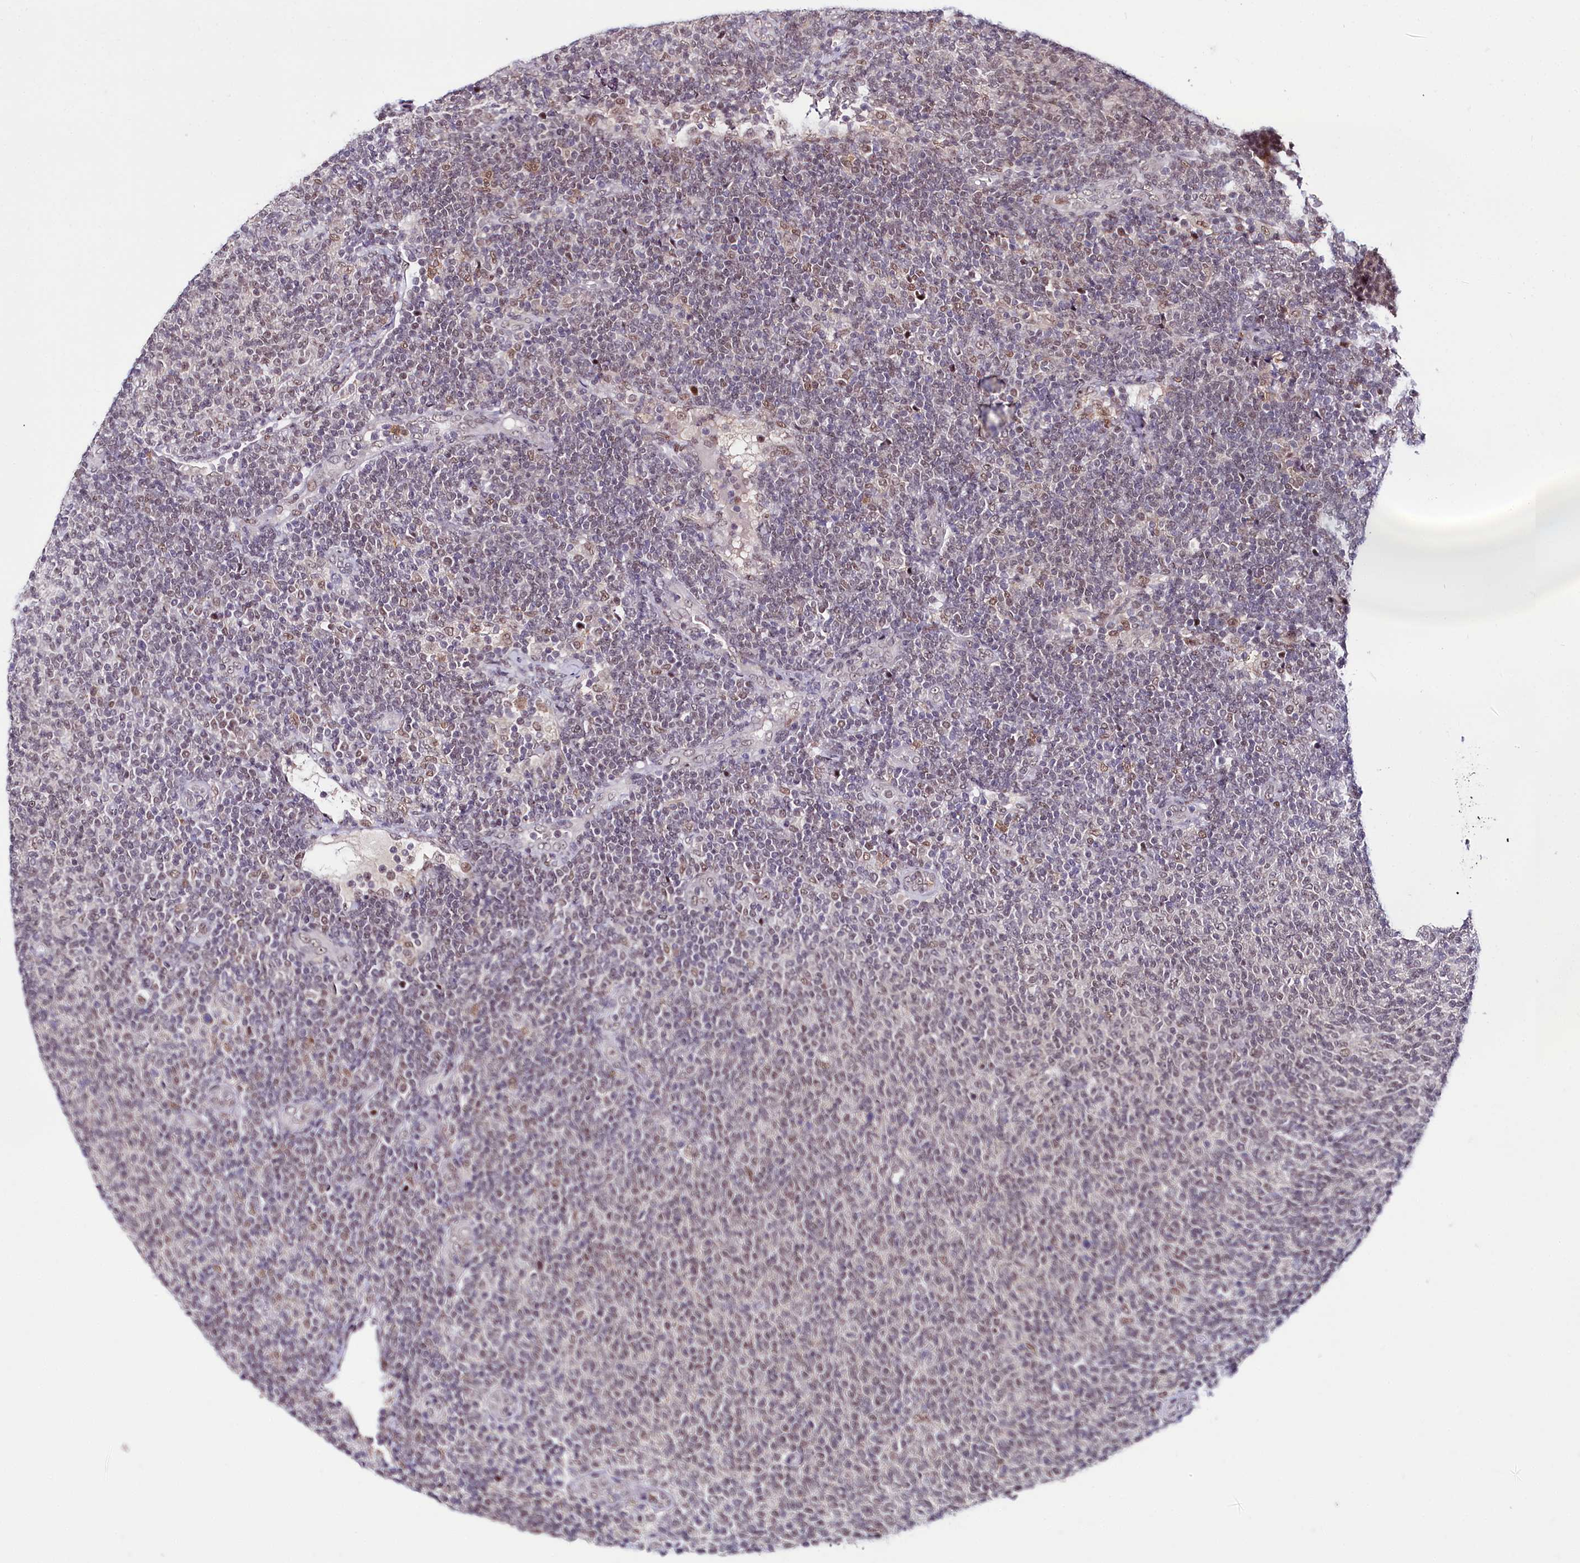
{"staining": {"intensity": "weak", "quantity": "<25%", "location": "nuclear"}, "tissue": "lymphoma", "cell_type": "Tumor cells", "image_type": "cancer", "snomed": [{"axis": "morphology", "description": "Malignant lymphoma, non-Hodgkin's type, Low grade"}, {"axis": "topography", "description": "Lymph node"}], "caption": "Tumor cells show no significant protein staining in lymphoma. Brightfield microscopy of immunohistochemistry stained with DAB (brown) and hematoxylin (blue), captured at high magnification.", "gene": "SCAF11", "patient": {"sex": "male", "age": 66}}